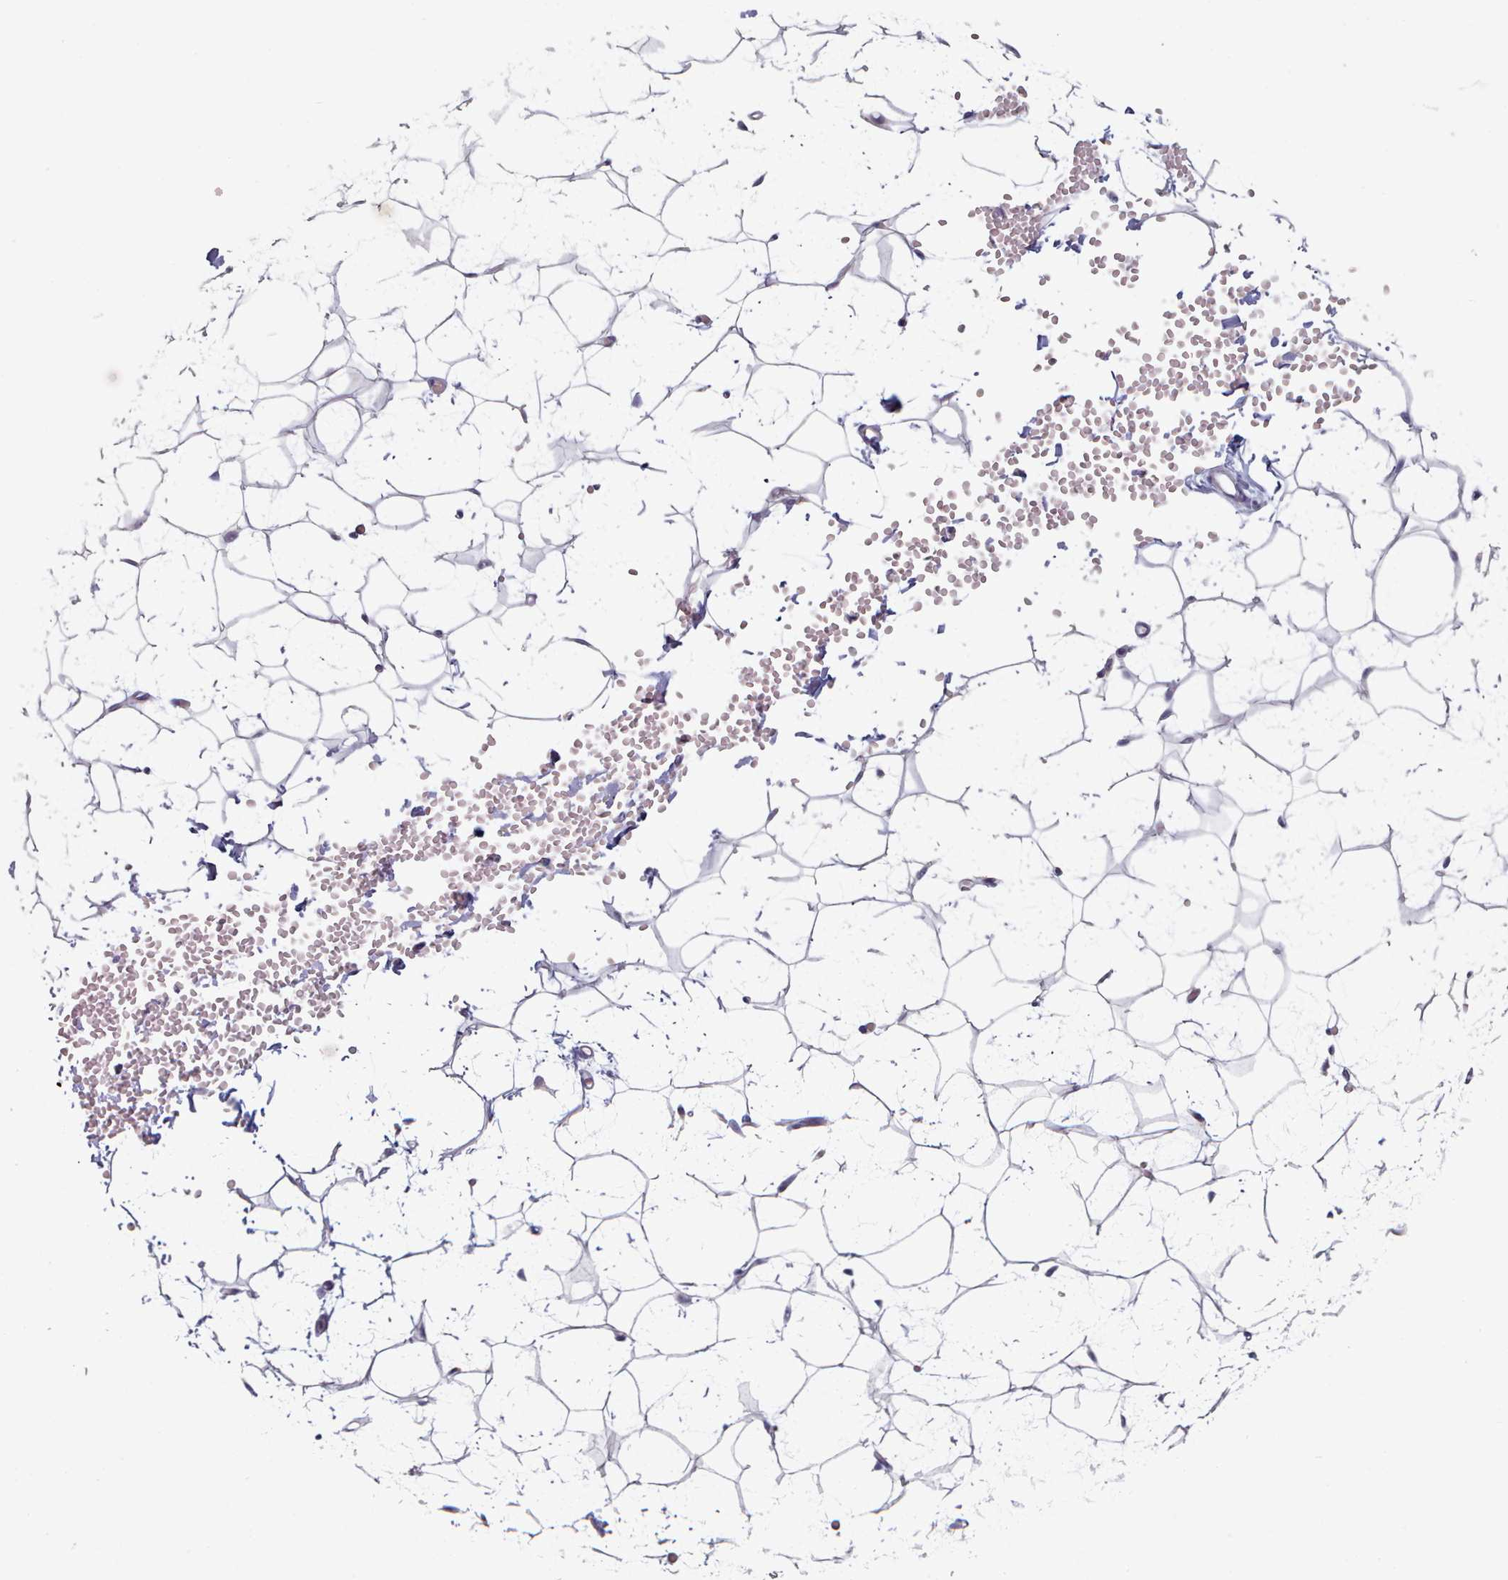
{"staining": {"intensity": "negative", "quantity": "none", "location": "none"}, "tissue": "adipose tissue", "cell_type": "Adipocytes", "image_type": "normal", "snomed": [{"axis": "morphology", "description": "Normal tissue, NOS"}, {"axis": "topography", "description": "Breast"}], "caption": "Adipocytes are negative for protein expression in benign human adipose tissue. (Stains: DAB immunohistochemistry (IHC) with hematoxylin counter stain, Microscopy: brightfield microscopy at high magnification).", "gene": "FAM170B", "patient": {"sex": "female", "age": 23}}